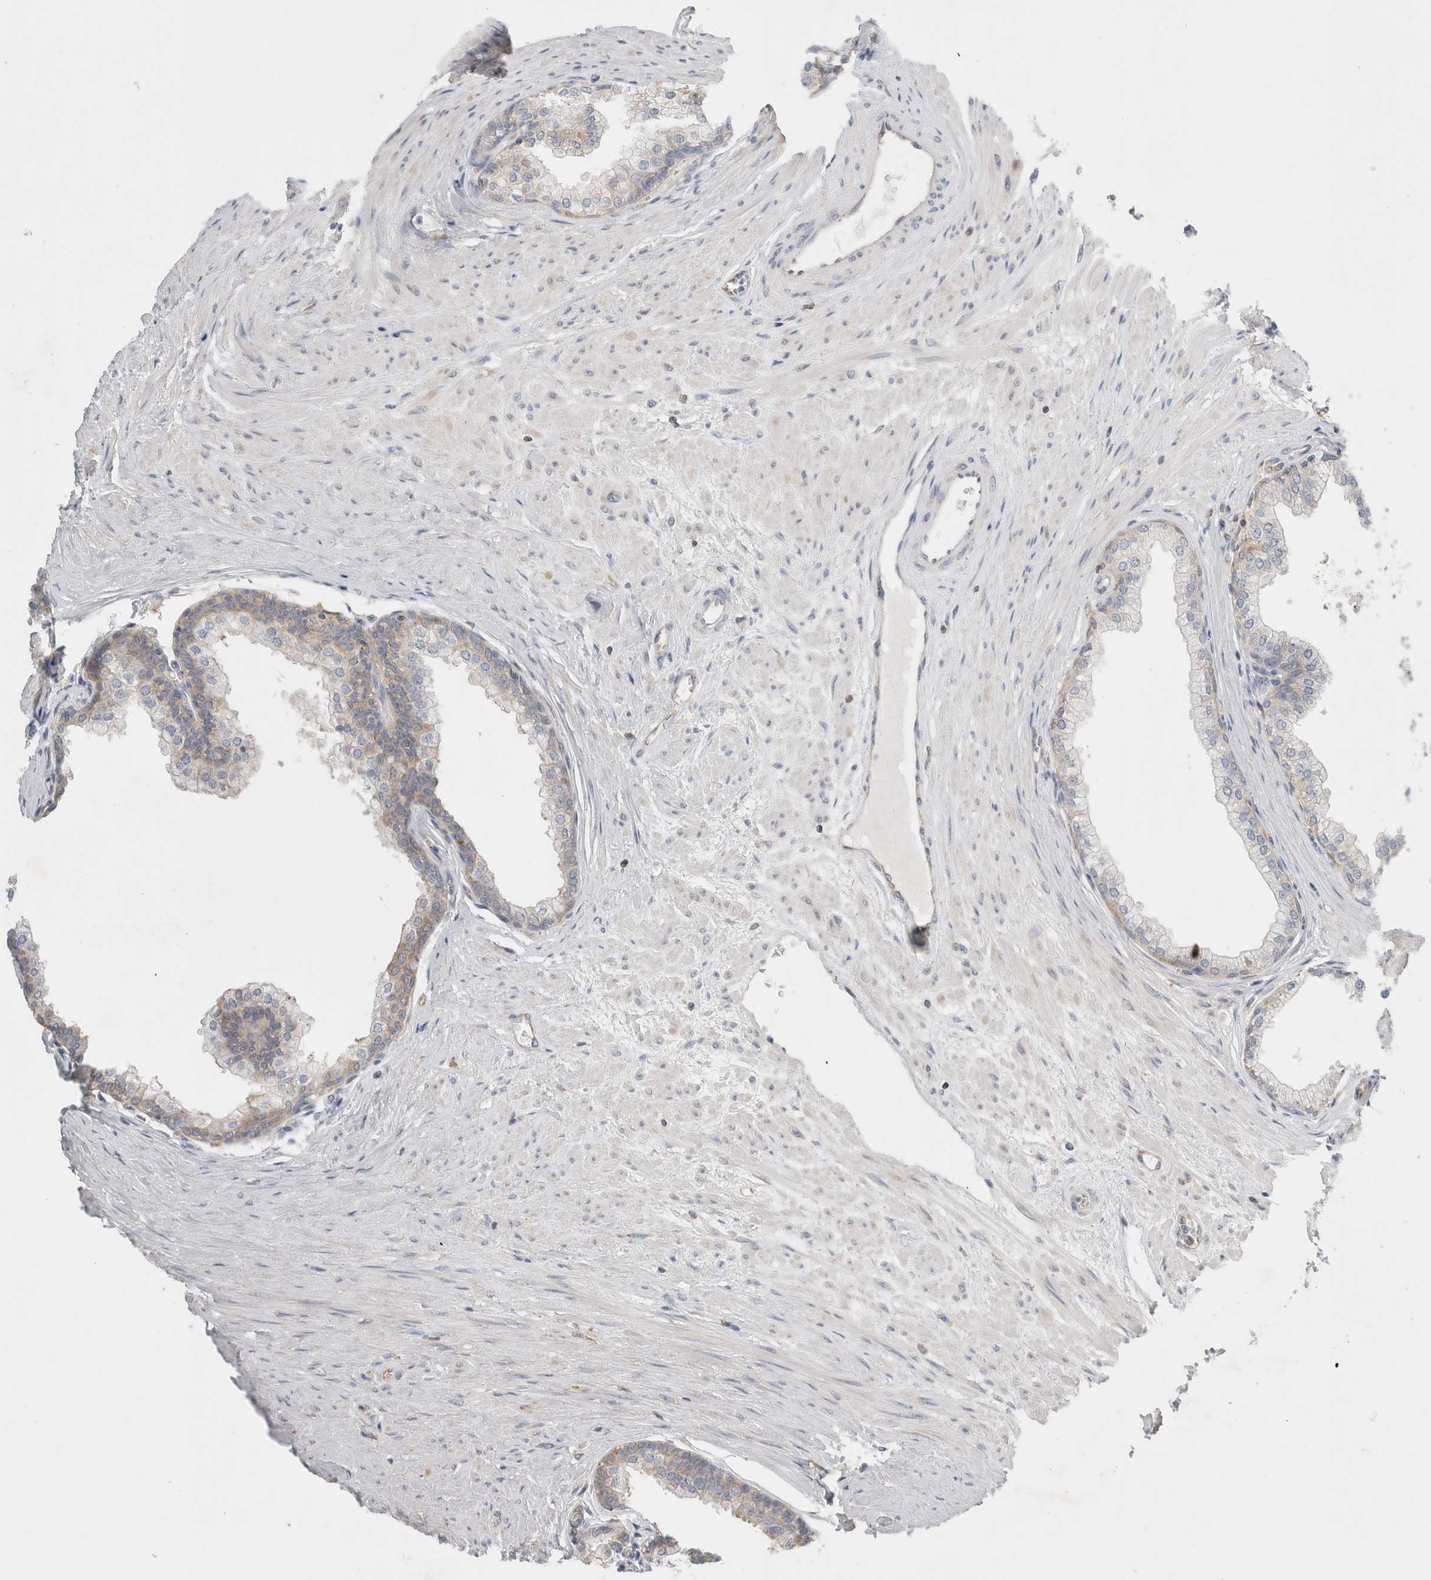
{"staining": {"intensity": "weak", "quantity": "25%-75%", "location": "cytoplasmic/membranous"}, "tissue": "prostate", "cell_type": "Glandular cells", "image_type": "normal", "snomed": [{"axis": "morphology", "description": "Normal tissue, NOS"}, {"axis": "morphology", "description": "Urothelial carcinoma, Low grade"}, {"axis": "topography", "description": "Urinary bladder"}, {"axis": "topography", "description": "Prostate"}], "caption": "Prostate was stained to show a protein in brown. There is low levels of weak cytoplasmic/membranous positivity in approximately 25%-75% of glandular cells. The staining is performed using DAB brown chromogen to label protein expression. The nuclei are counter-stained blue using hematoxylin.", "gene": "ZNF23", "patient": {"sex": "male", "age": 60}}